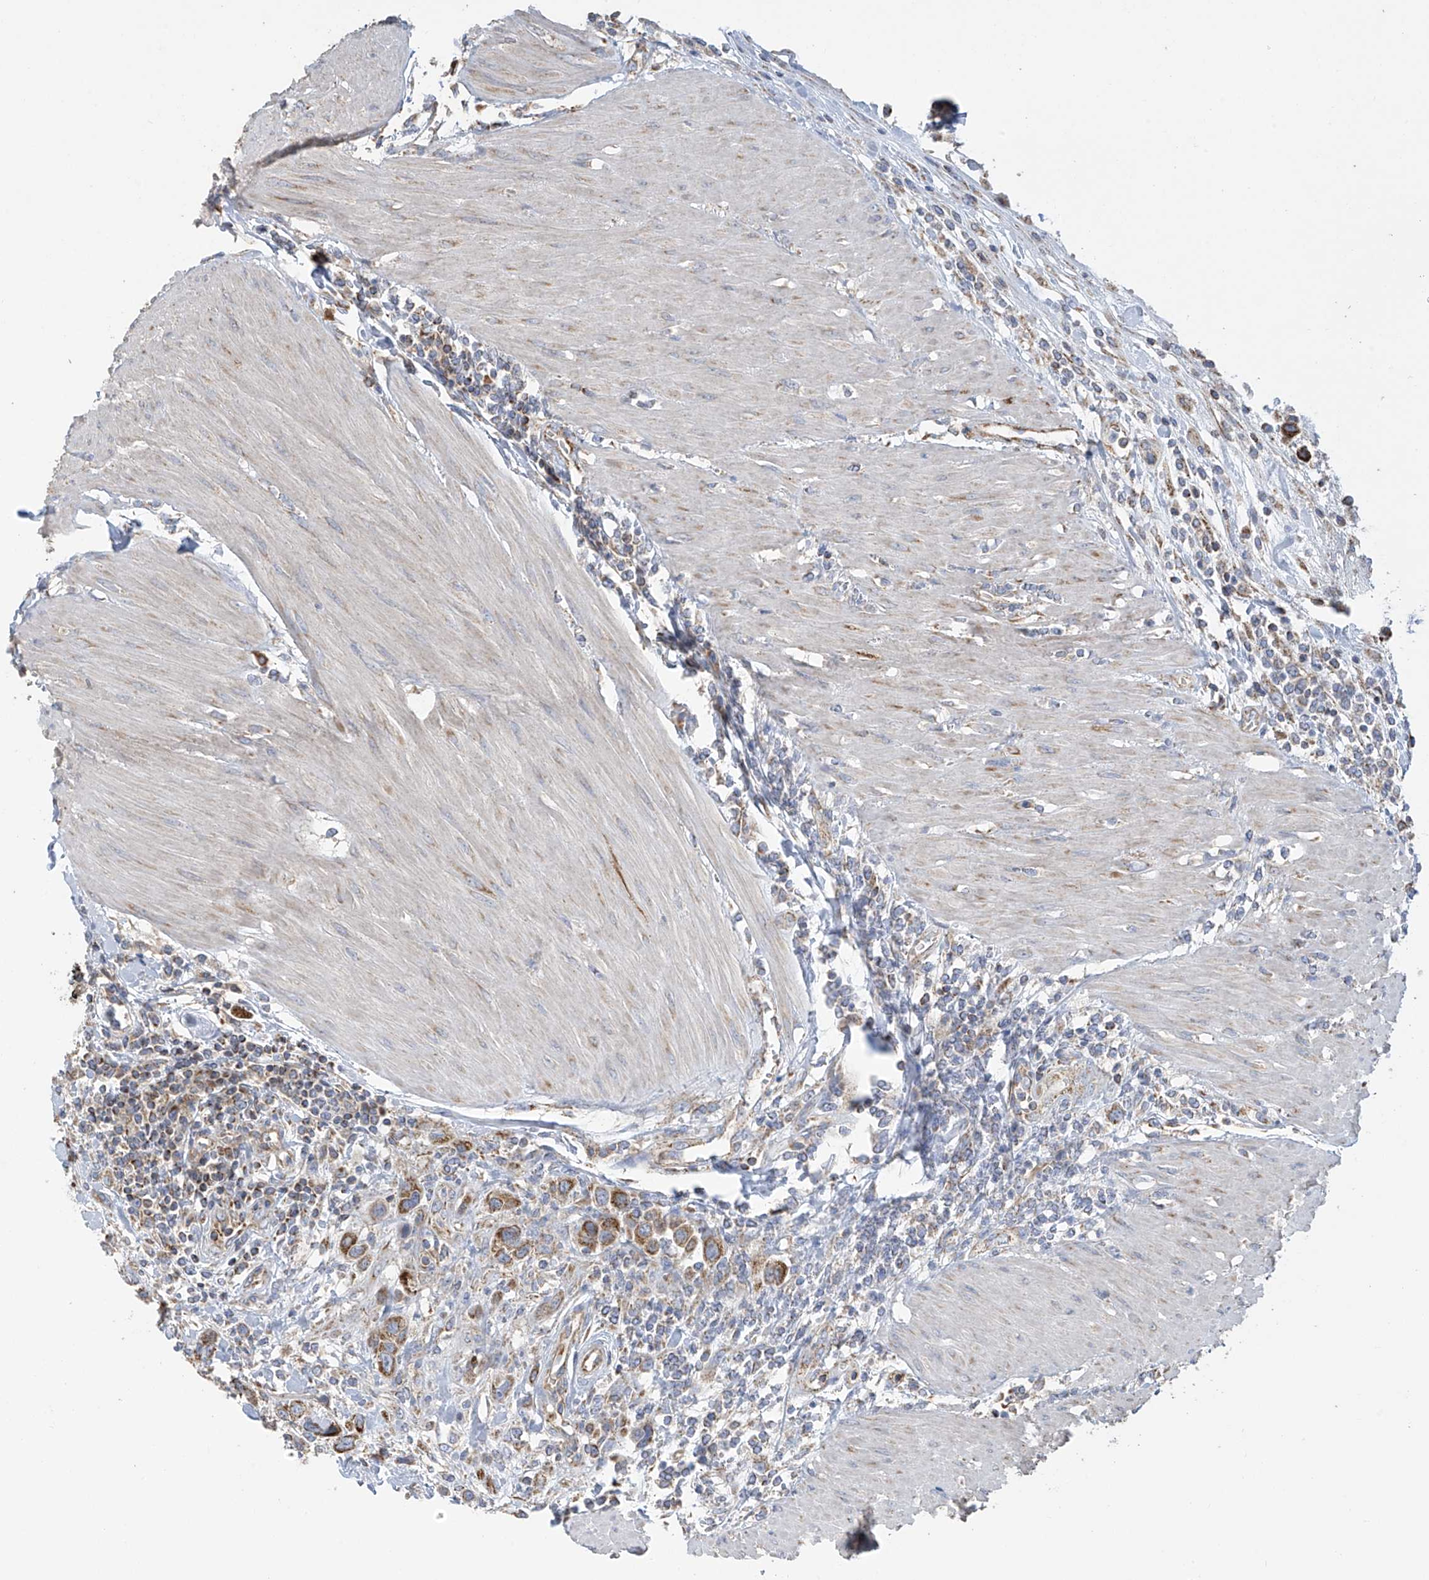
{"staining": {"intensity": "moderate", "quantity": ">75%", "location": "cytoplasmic/membranous"}, "tissue": "urothelial cancer", "cell_type": "Tumor cells", "image_type": "cancer", "snomed": [{"axis": "morphology", "description": "Urothelial carcinoma, High grade"}, {"axis": "topography", "description": "Urinary bladder"}], "caption": "Human urothelial cancer stained with a brown dye reveals moderate cytoplasmic/membranous positive staining in approximately >75% of tumor cells.", "gene": "PNPT1", "patient": {"sex": "male", "age": 50}}